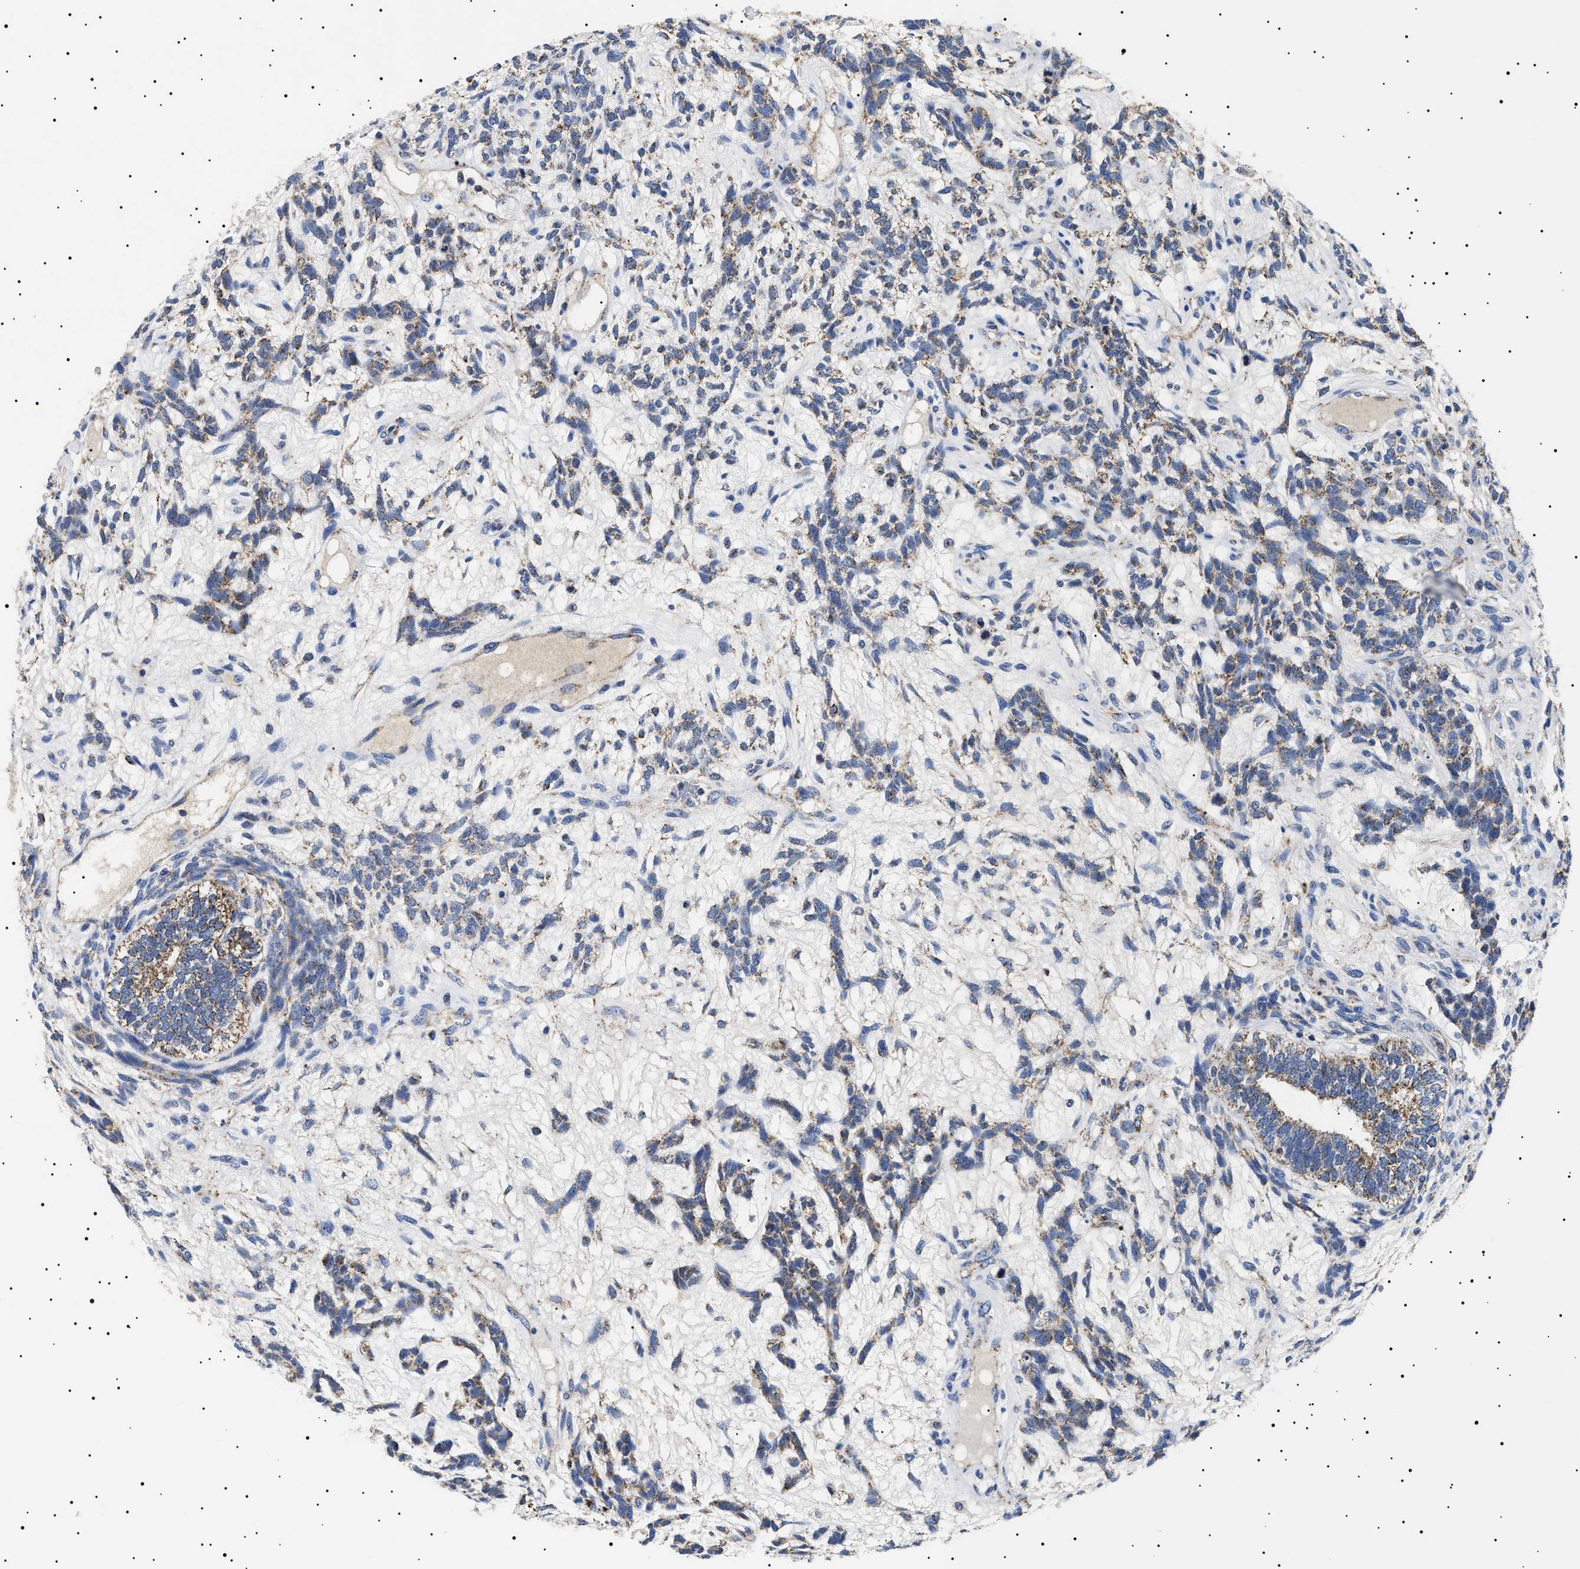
{"staining": {"intensity": "moderate", "quantity": ">75%", "location": "cytoplasmic/membranous"}, "tissue": "testis cancer", "cell_type": "Tumor cells", "image_type": "cancer", "snomed": [{"axis": "morphology", "description": "Seminoma, NOS"}, {"axis": "topography", "description": "Testis"}], "caption": "This is a micrograph of IHC staining of testis cancer, which shows moderate staining in the cytoplasmic/membranous of tumor cells.", "gene": "CHRDL2", "patient": {"sex": "male", "age": 28}}